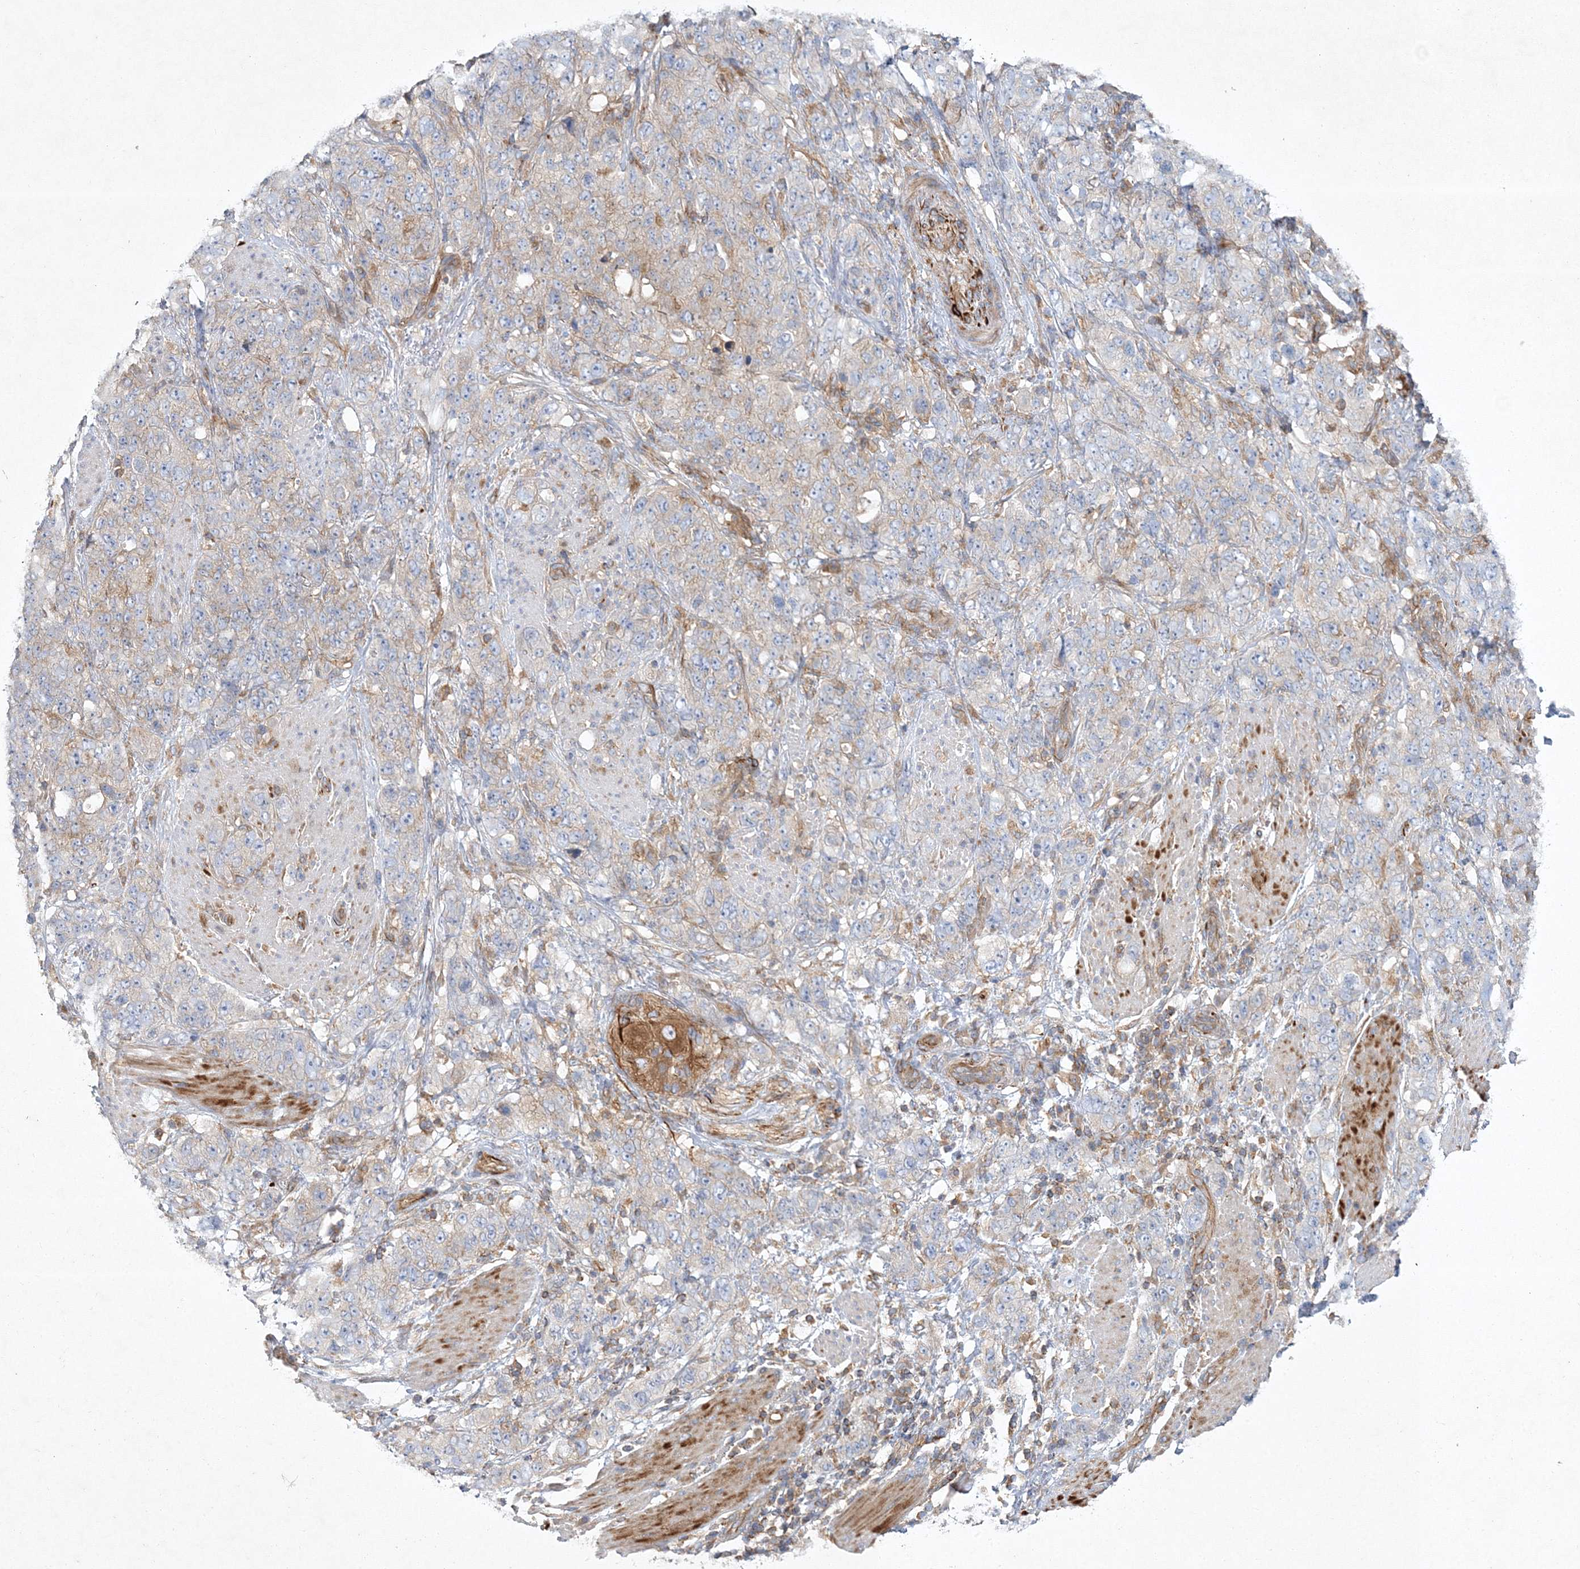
{"staining": {"intensity": "weak", "quantity": "<25%", "location": "cytoplasmic/membranous"}, "tissue": "stomach cancer", "cell_type": "Tumor cells", "image_type": "cancer", "snomed": [{"axis": "morphology", "description": "Adenocarcinoma, NOS"}, {"axis": "topography", "description": "Stomach"}], "caption": "Immunohistochemical staining of stomach adenocarcinoma reveals no significant staining in tumor cells.", "gene": "WDR37", "patient": {"sex": "male", "age": 48}}